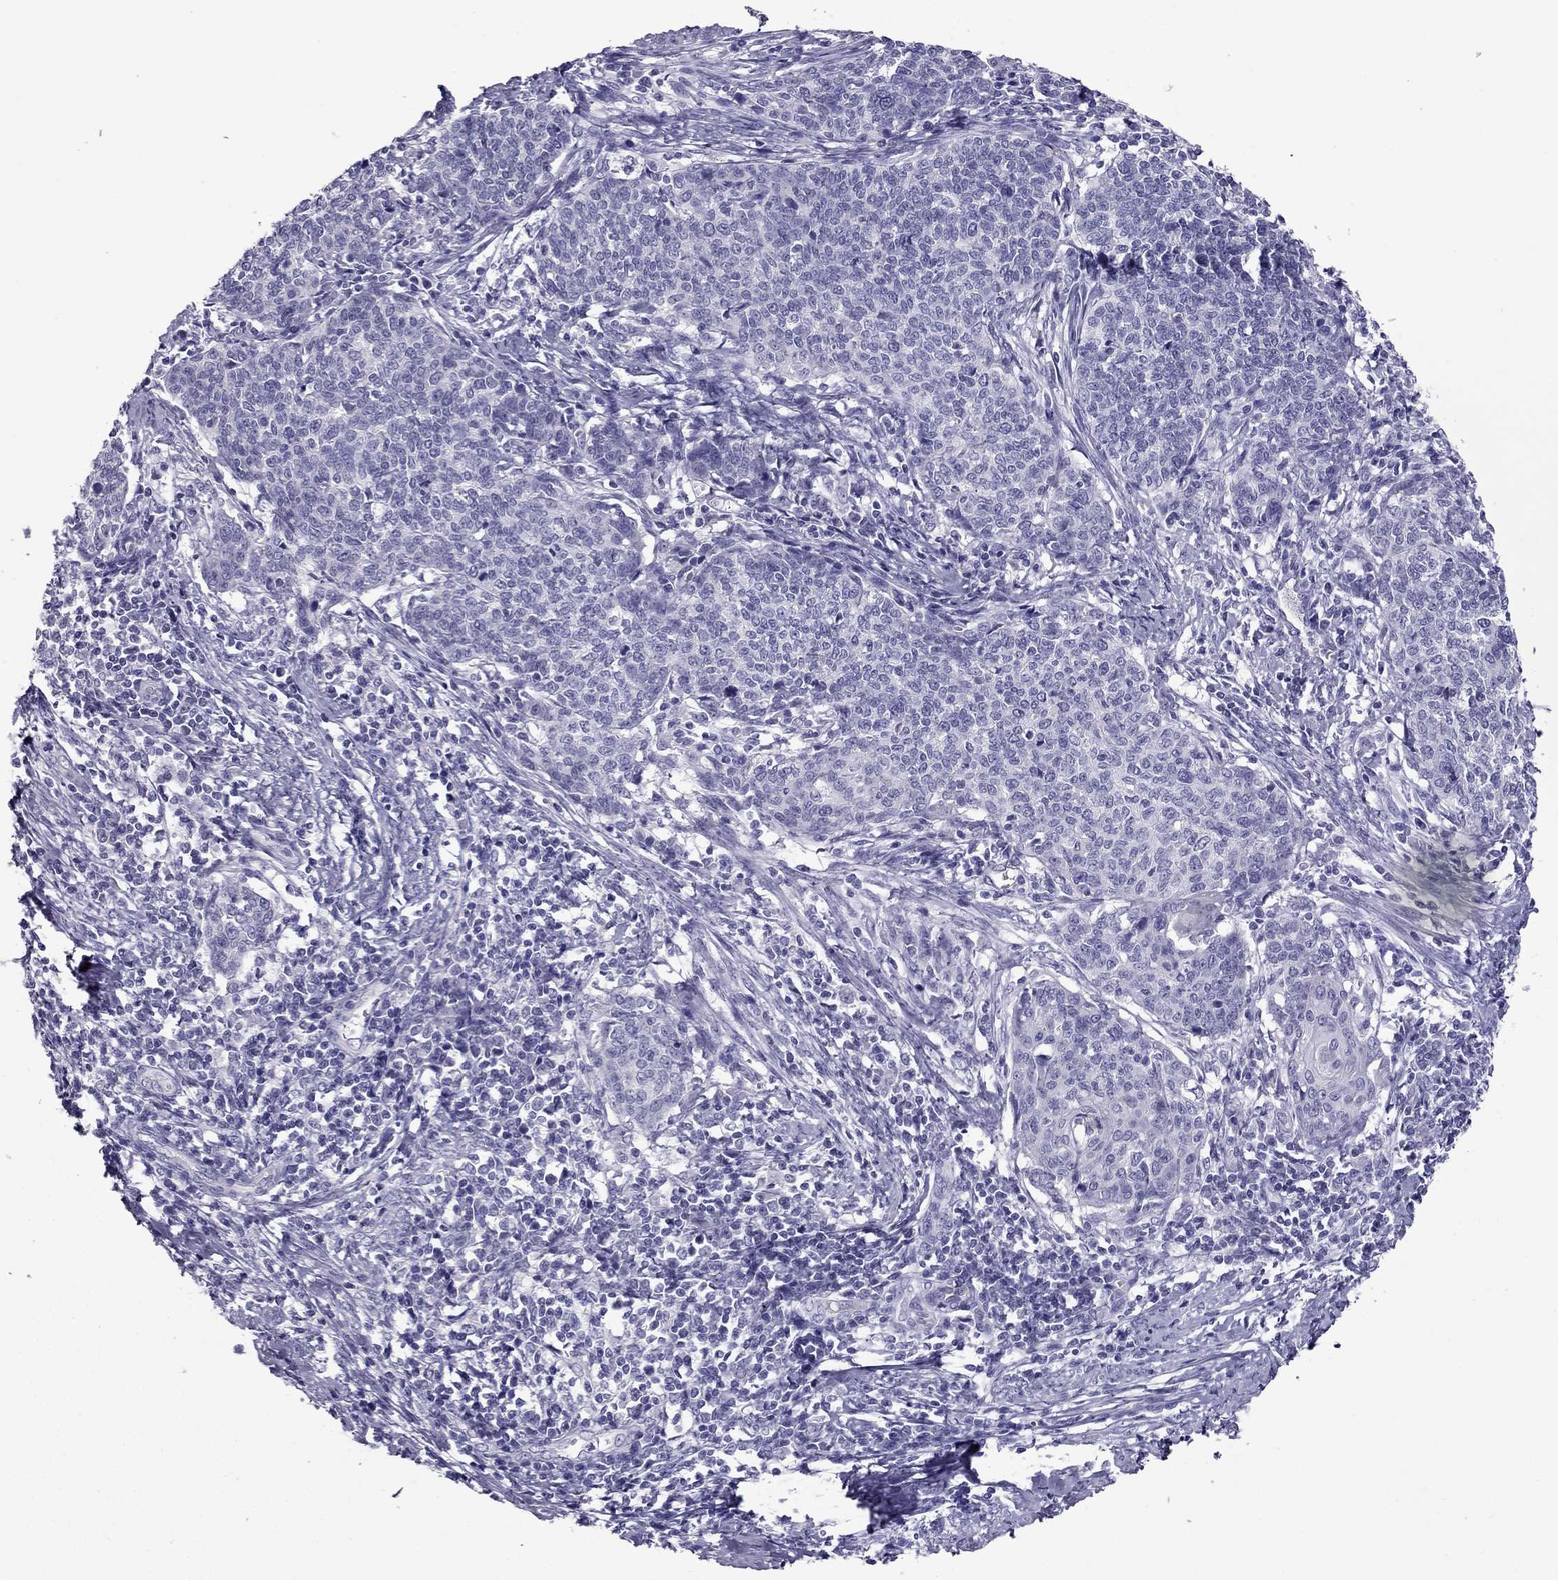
{"staining": {"intensity": "negative", "quantity": "none", "location": "none"}, "tissue": "cervical cancer", "cell_type": "Tumor cells", "image_type": "cancer", "snomed": [{"axis": "morphology", "description": "Squamous cell carcinoma, NOS"}, {"axis": "topography", "description": "Cervix"}], "caption": "This is an IHC image of cervical cancer (squamous cell carcinoma). There is no expression in tumor cells.", "gene": "PDE6A", "patient": {"sex": "female", "age": 39}}